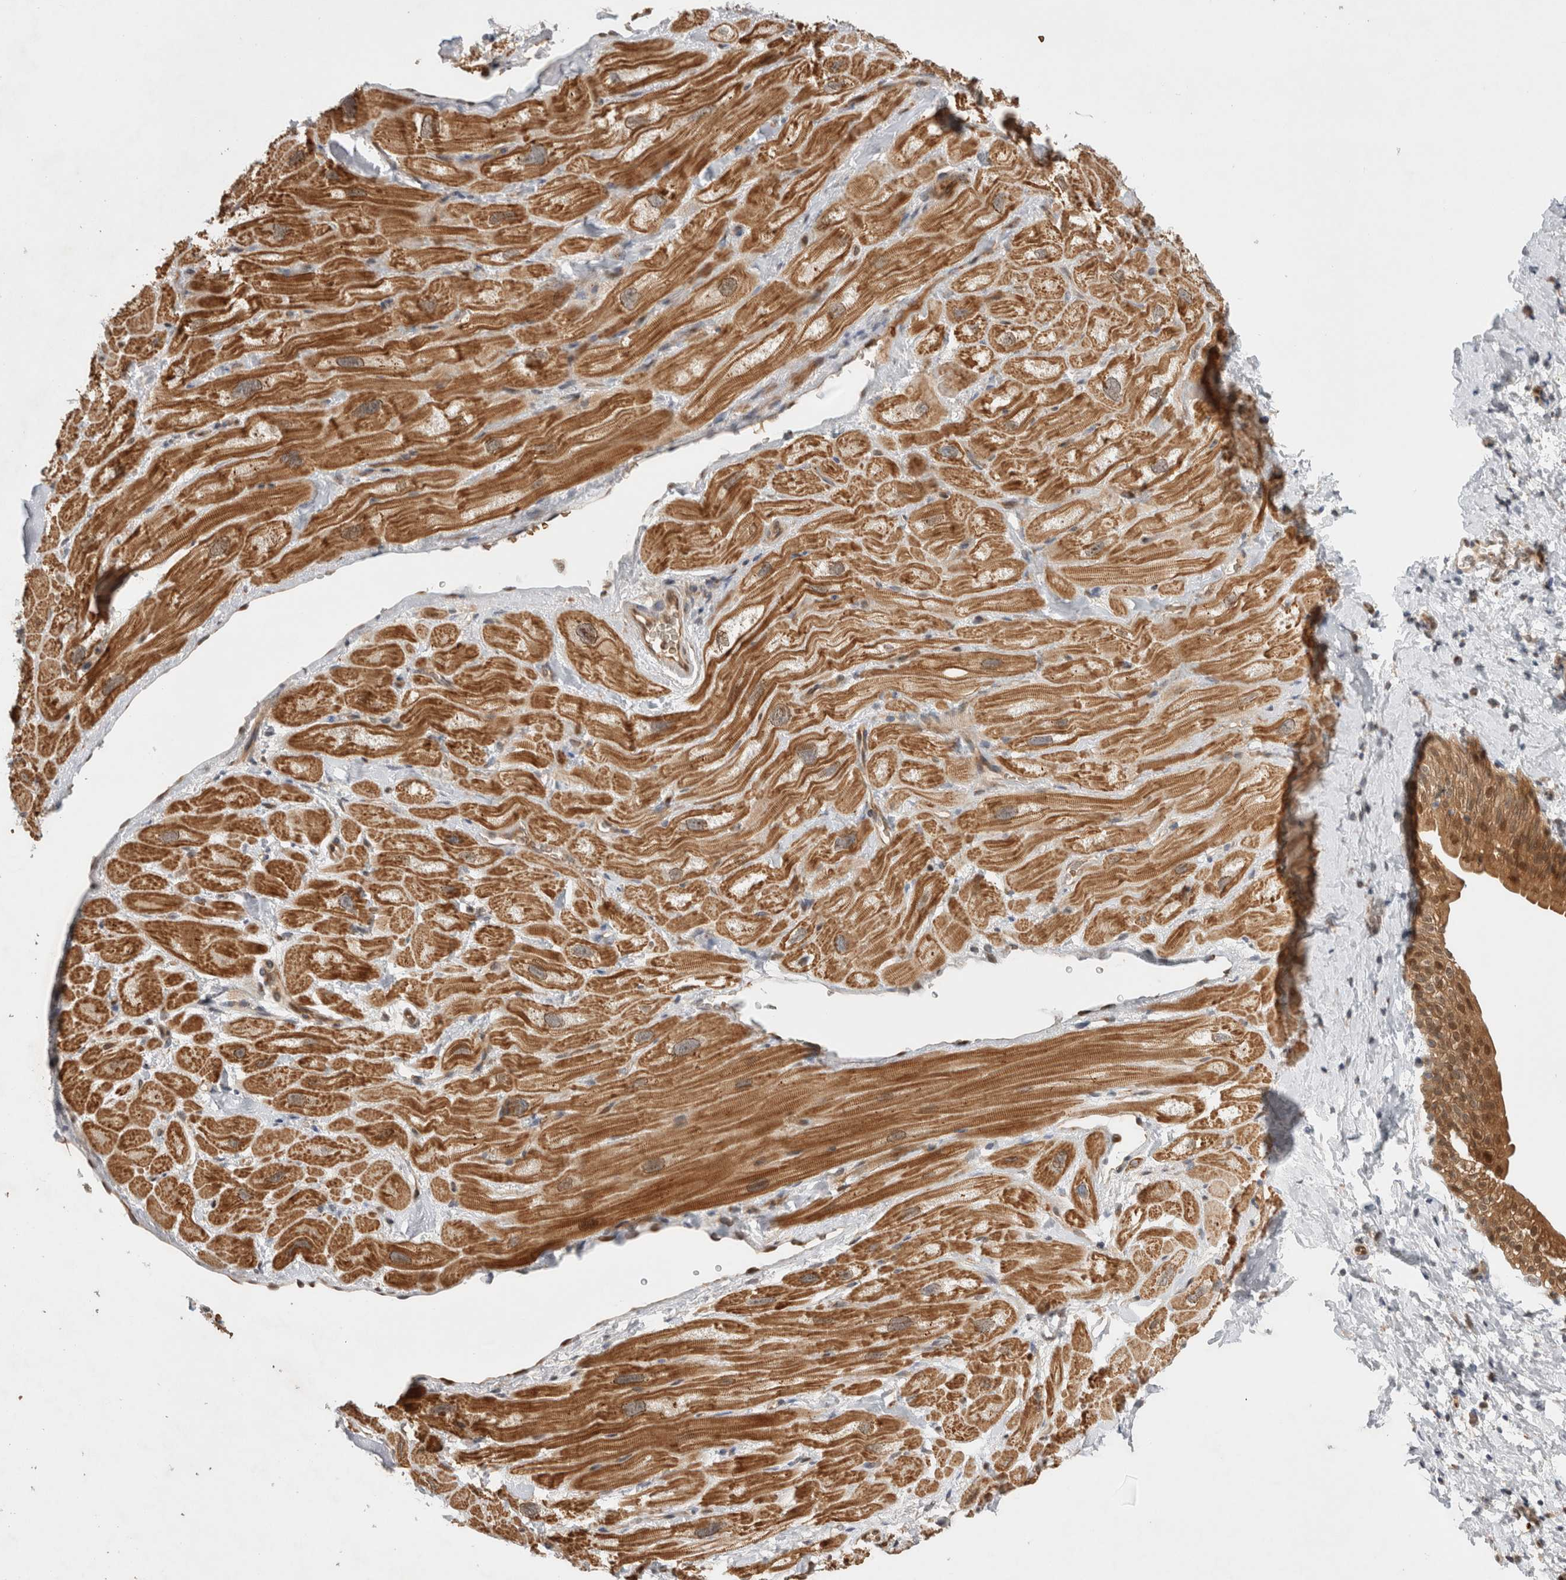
{"staining": {"intensity": "moderate", "quantity": ">75%", "location": "cytoplasmic/membranous"}, "tissue": "heart muscle", "cell_type": "Cardiomyocytes", "image_type": "normal", "snomed": [{"axis": "morphology", "description": "Normal tissue, NOS"}, {"axis": "topography", "description": "Heart"}], "caption": "Immunohistochemical staining of unremarkable heart muscle exhibits medium levels of moderate cytoplasmic/membranous positivity in approximately >75% of cardiomyocytes.", "gene": "OTUD6B", "patient": {"sex": "male", "age": 49}}